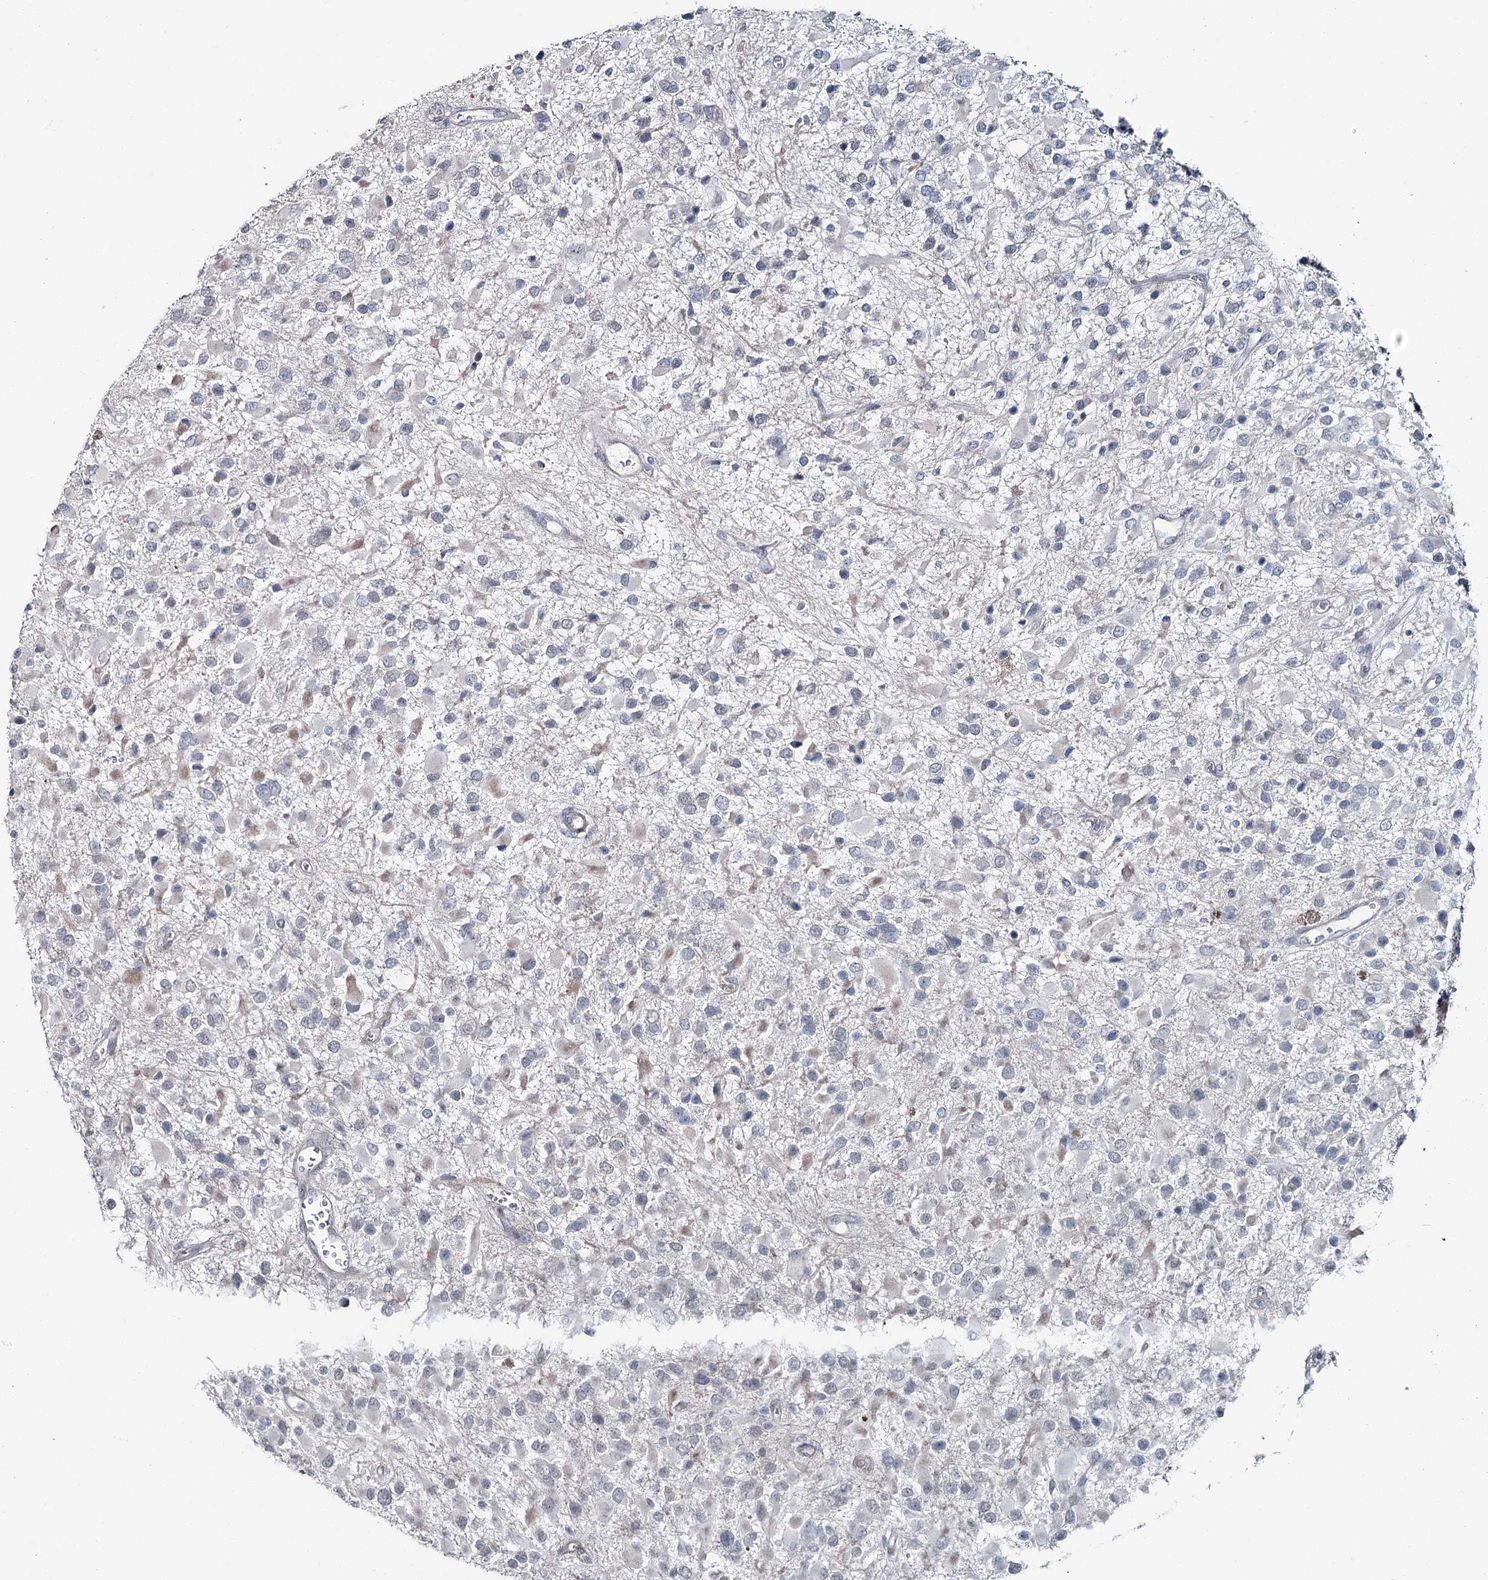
{"staining": {"intensity": "negative", "quantity": "none", "location": "none"}, "tissue": "glioma", "cell_type": "Tumor cells", "image_type": "cancer", "snomed": [{"axis": "morphology", "description": "Glioma, malignant, High grade"}, {"axis": "topography", "description": "Brain"}], "caption": "IHC of malignant glioma (high-grade) reveals no expression in tumor cells. Nuclei are stained in blue.", "gene": "FAM120B", "patient": {"sex": "male", "age": 53}}